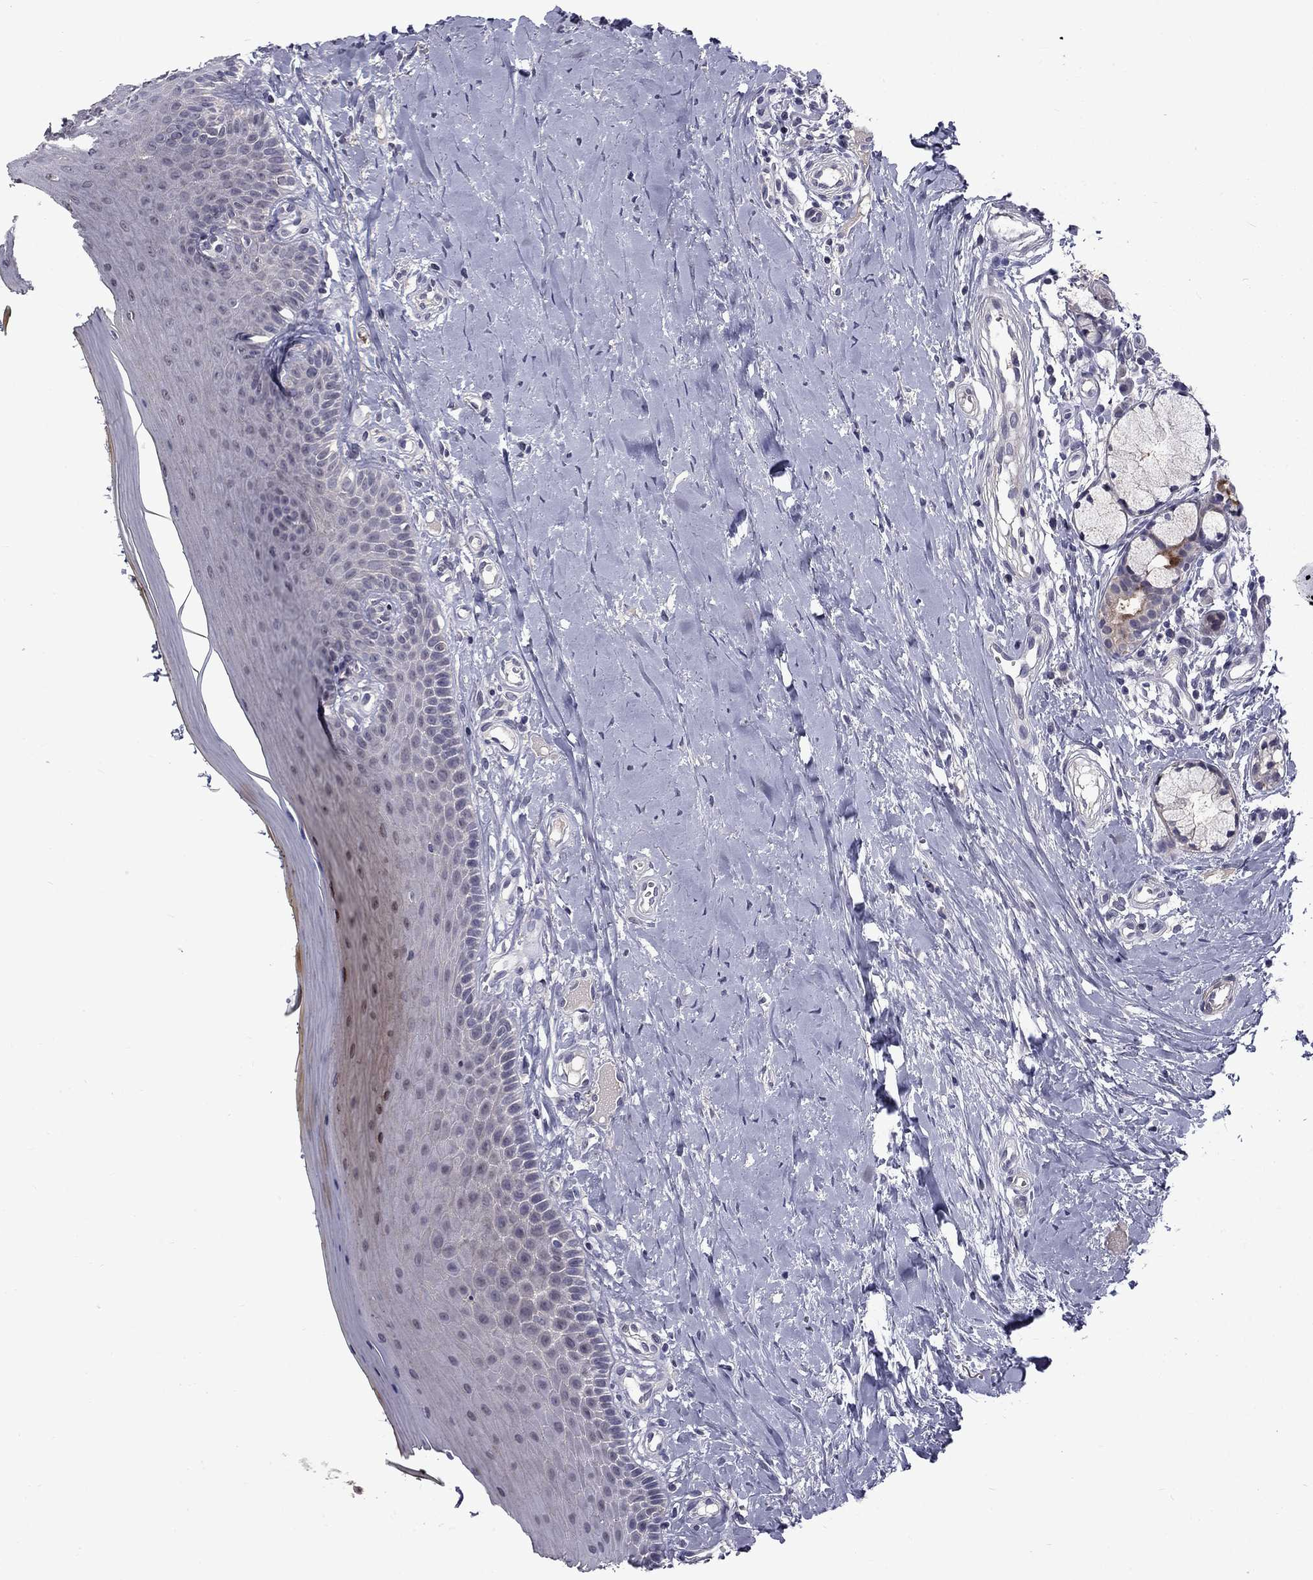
{"staining": {"intensity": "negative", "quantity": "none", "location": "none"}, "tissue": "oral mucosa", "cell_type": "Squamous epithelial cells", "image_type": "normal", "snomed": [{"axis": "morphology", "description": "Normal tissue, NOS"}, {"axis": "topography", "description": "Oral tissue"}], "caption": "Immunohistochemistry (IHC) micrograph of benign oral mucosa stained for a protein (brown), which demonstrates no staining in squamous epithelial cells.", "gene": "SNTA1", "patient": {"sex": "female", "age": 43}}